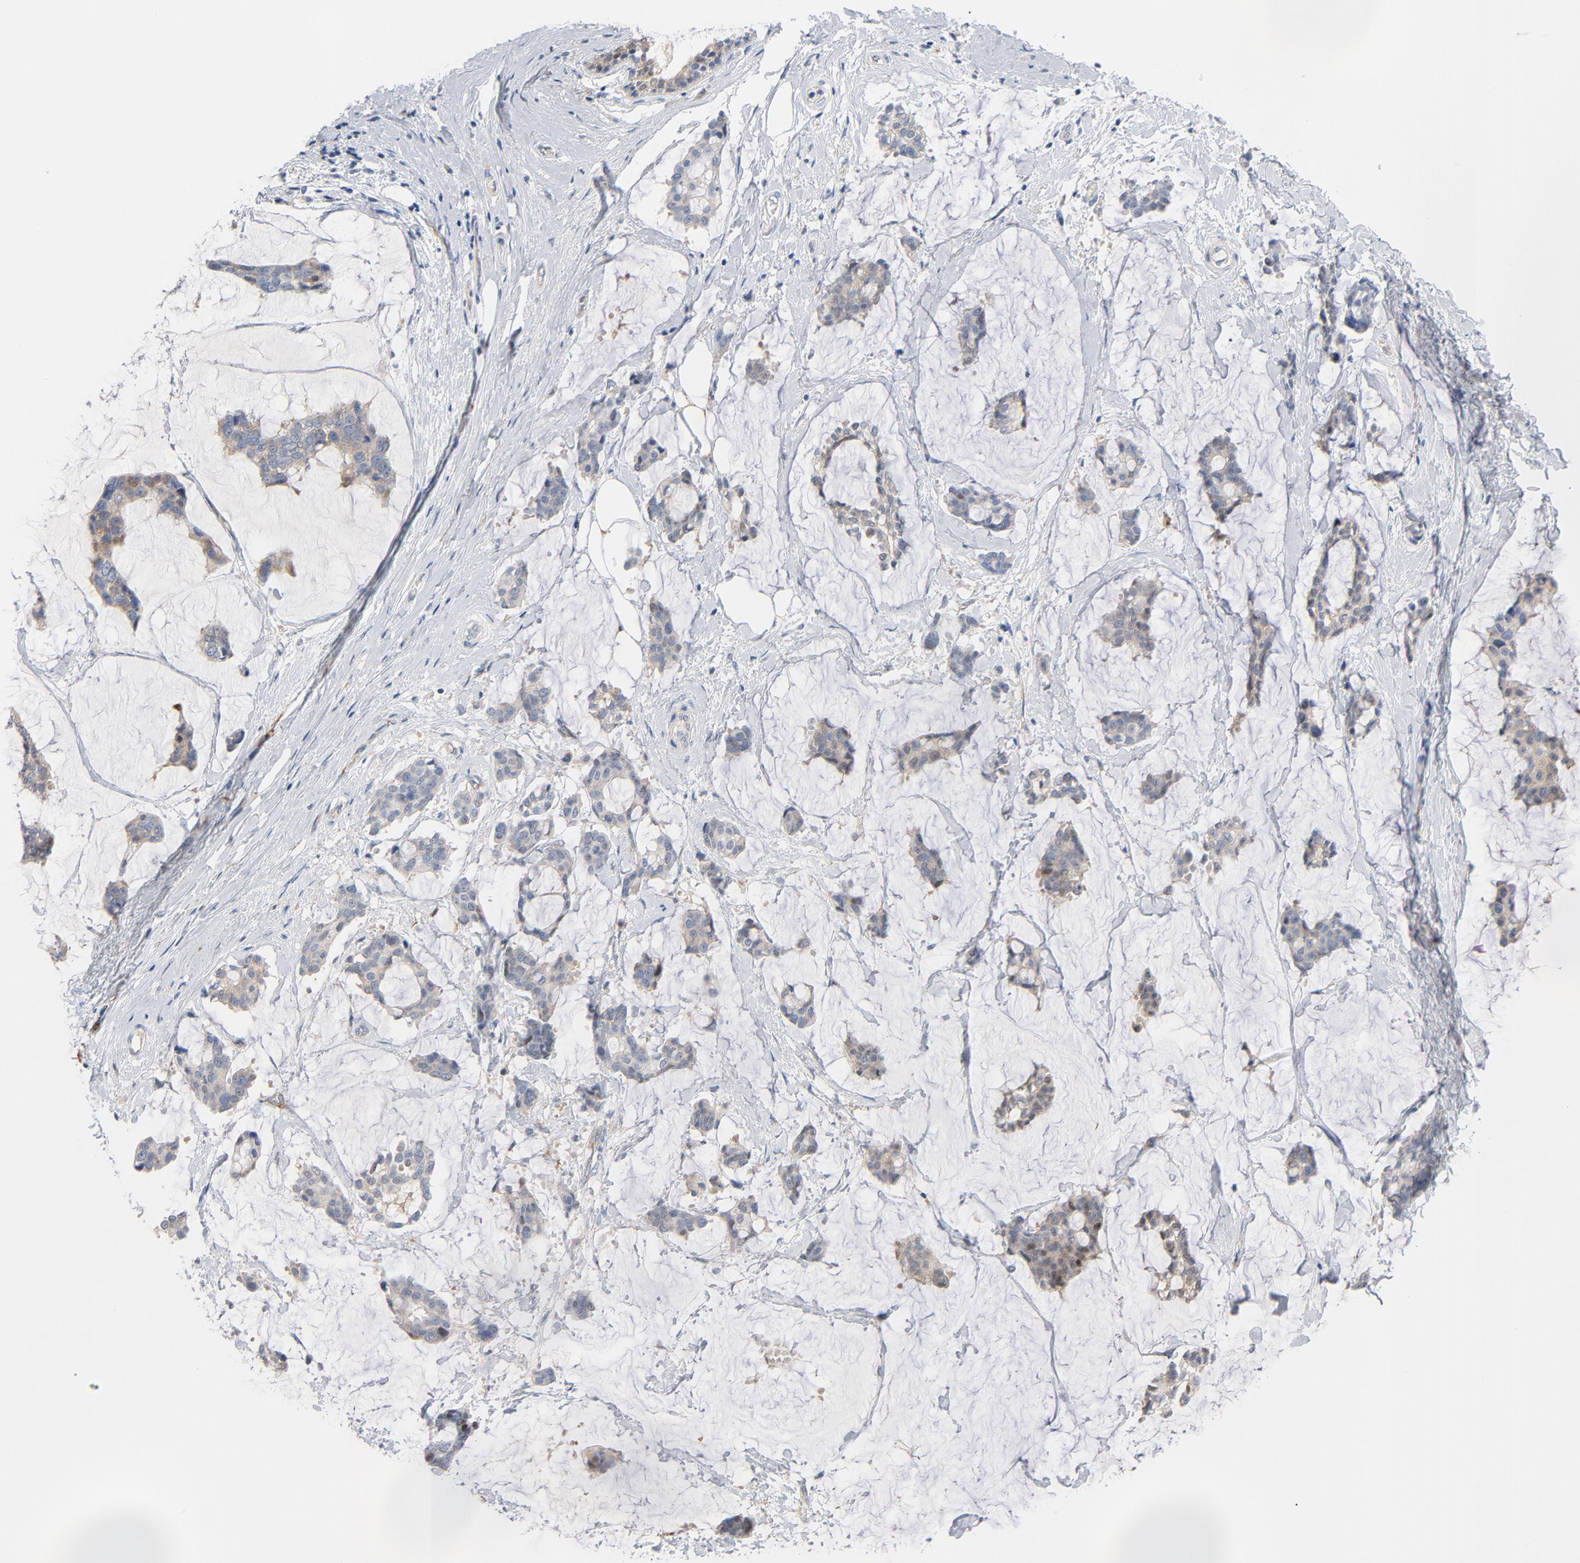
{"staining": {"intensity": "weak", "quantity": ">75%", "location": "cytoplasmic/membranous"}, "tissue": "breast cancer", "cell_type": "Tumor cells", "image_type": "cancer", "snomed": [{"axis": "morphology", "description": "Duct carcinoma"}, {"axis": "topography", "description": "Breast"}], "caption": "Protein positivity by IHC displays weak cytoplasmic/membranous staining in approximately >75% of tumor cells in breast intraductal carcinoma.", "gene": "RAPGEF4", "patient": {"sex": "female", "age": 93}}